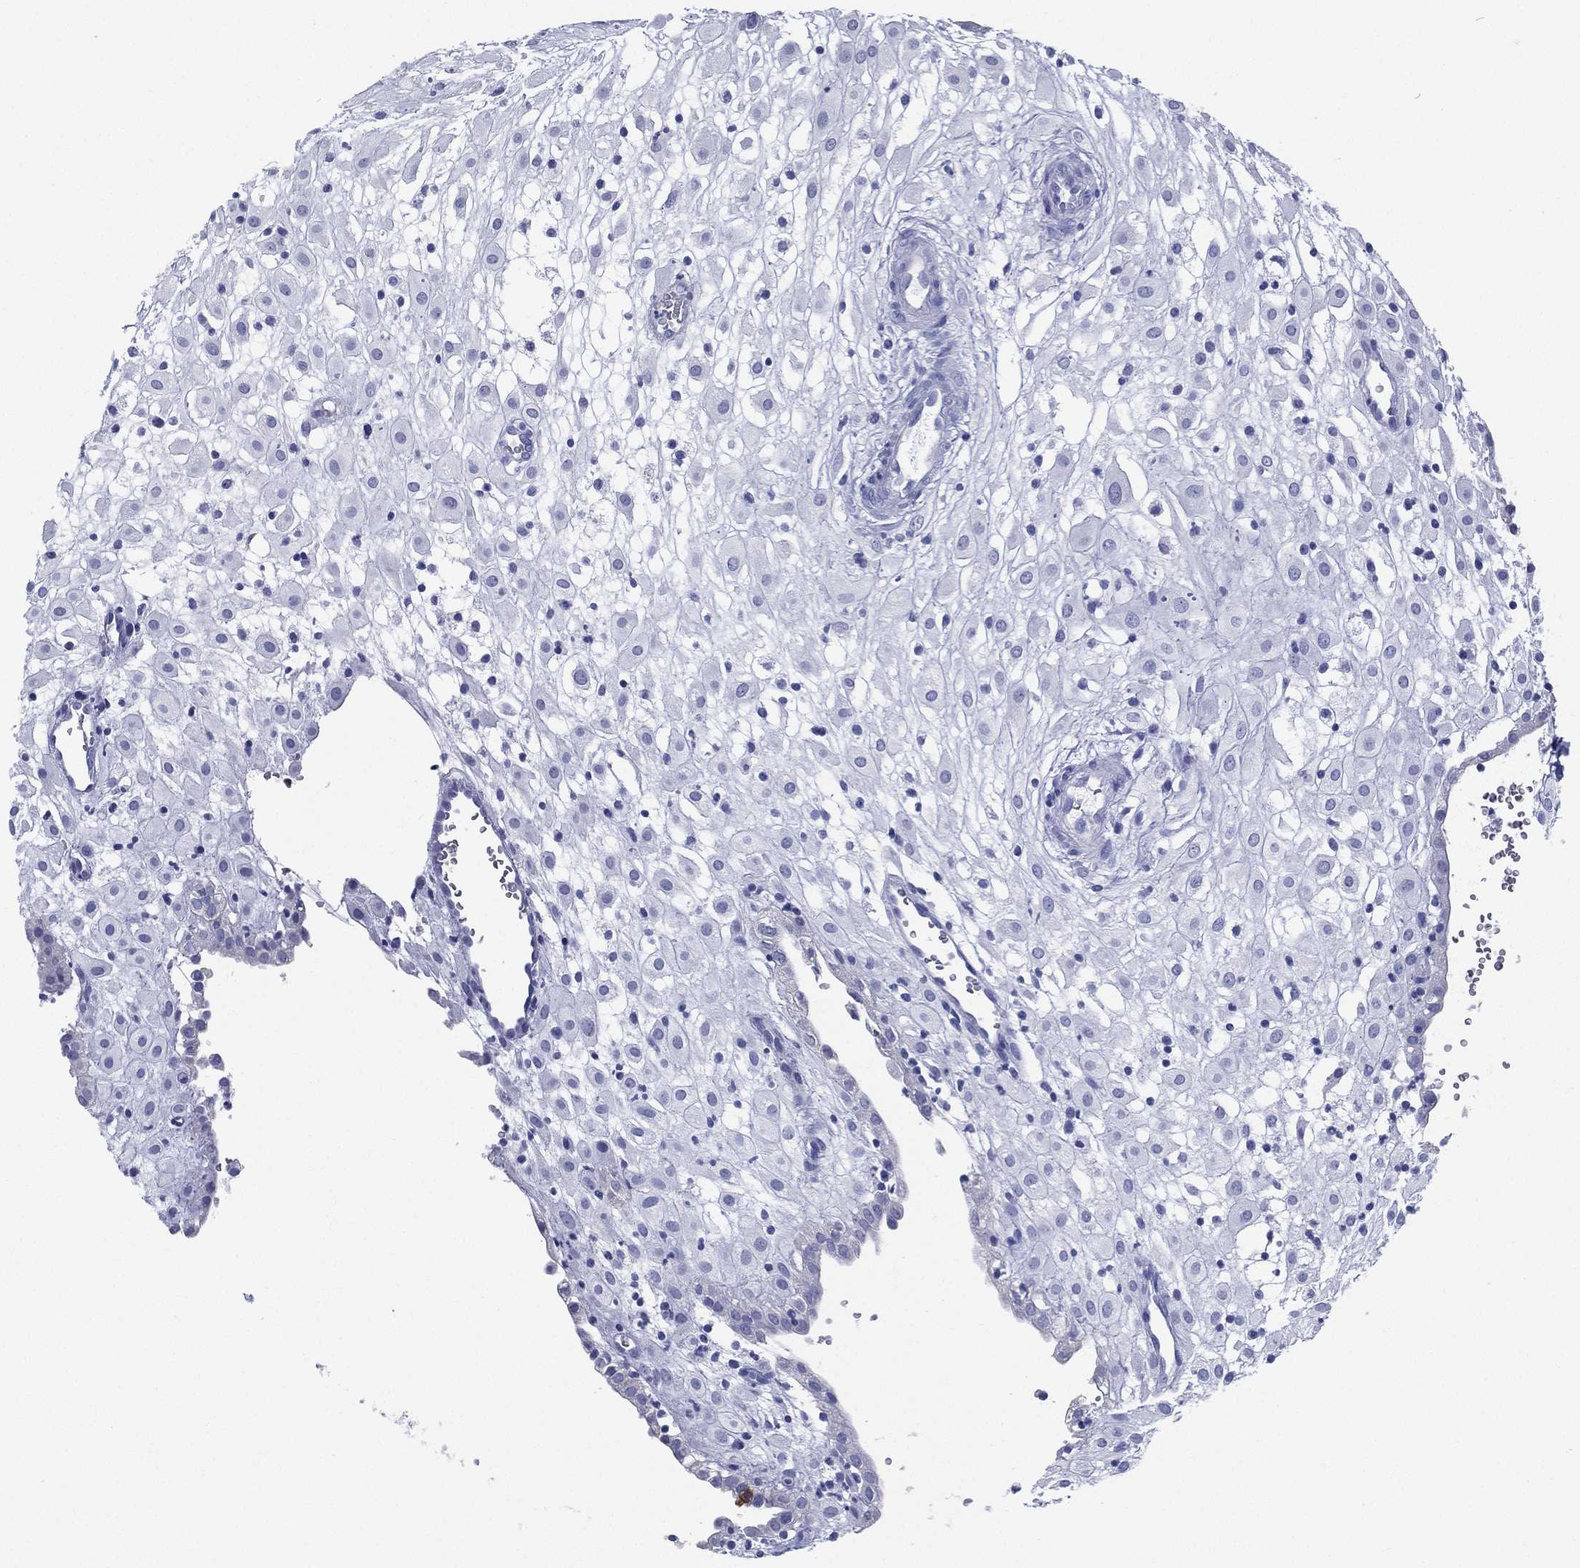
{"staining": {"intensity": "negative", "quantity": "none", "location": "none"}, "tissue": "placenta", "cell_type": "Decidual cells", "image_type": "normal", "snomed": [{"axis": "morphology", "description": "Normal tissue, NOS"}, {"axis": "topography", "description": "Placenta"}], "caption": "High magnification brightfield microscopy of unremarkable placenta stained with DAB (brown) and counterstained with hematoxylin (blue): decidual cells show no significant staining. (DAB immunohistochemistry (IHC), high magnification).", "gene": "RSPH4A", "patient": {"sex": "female", "age": 24}}